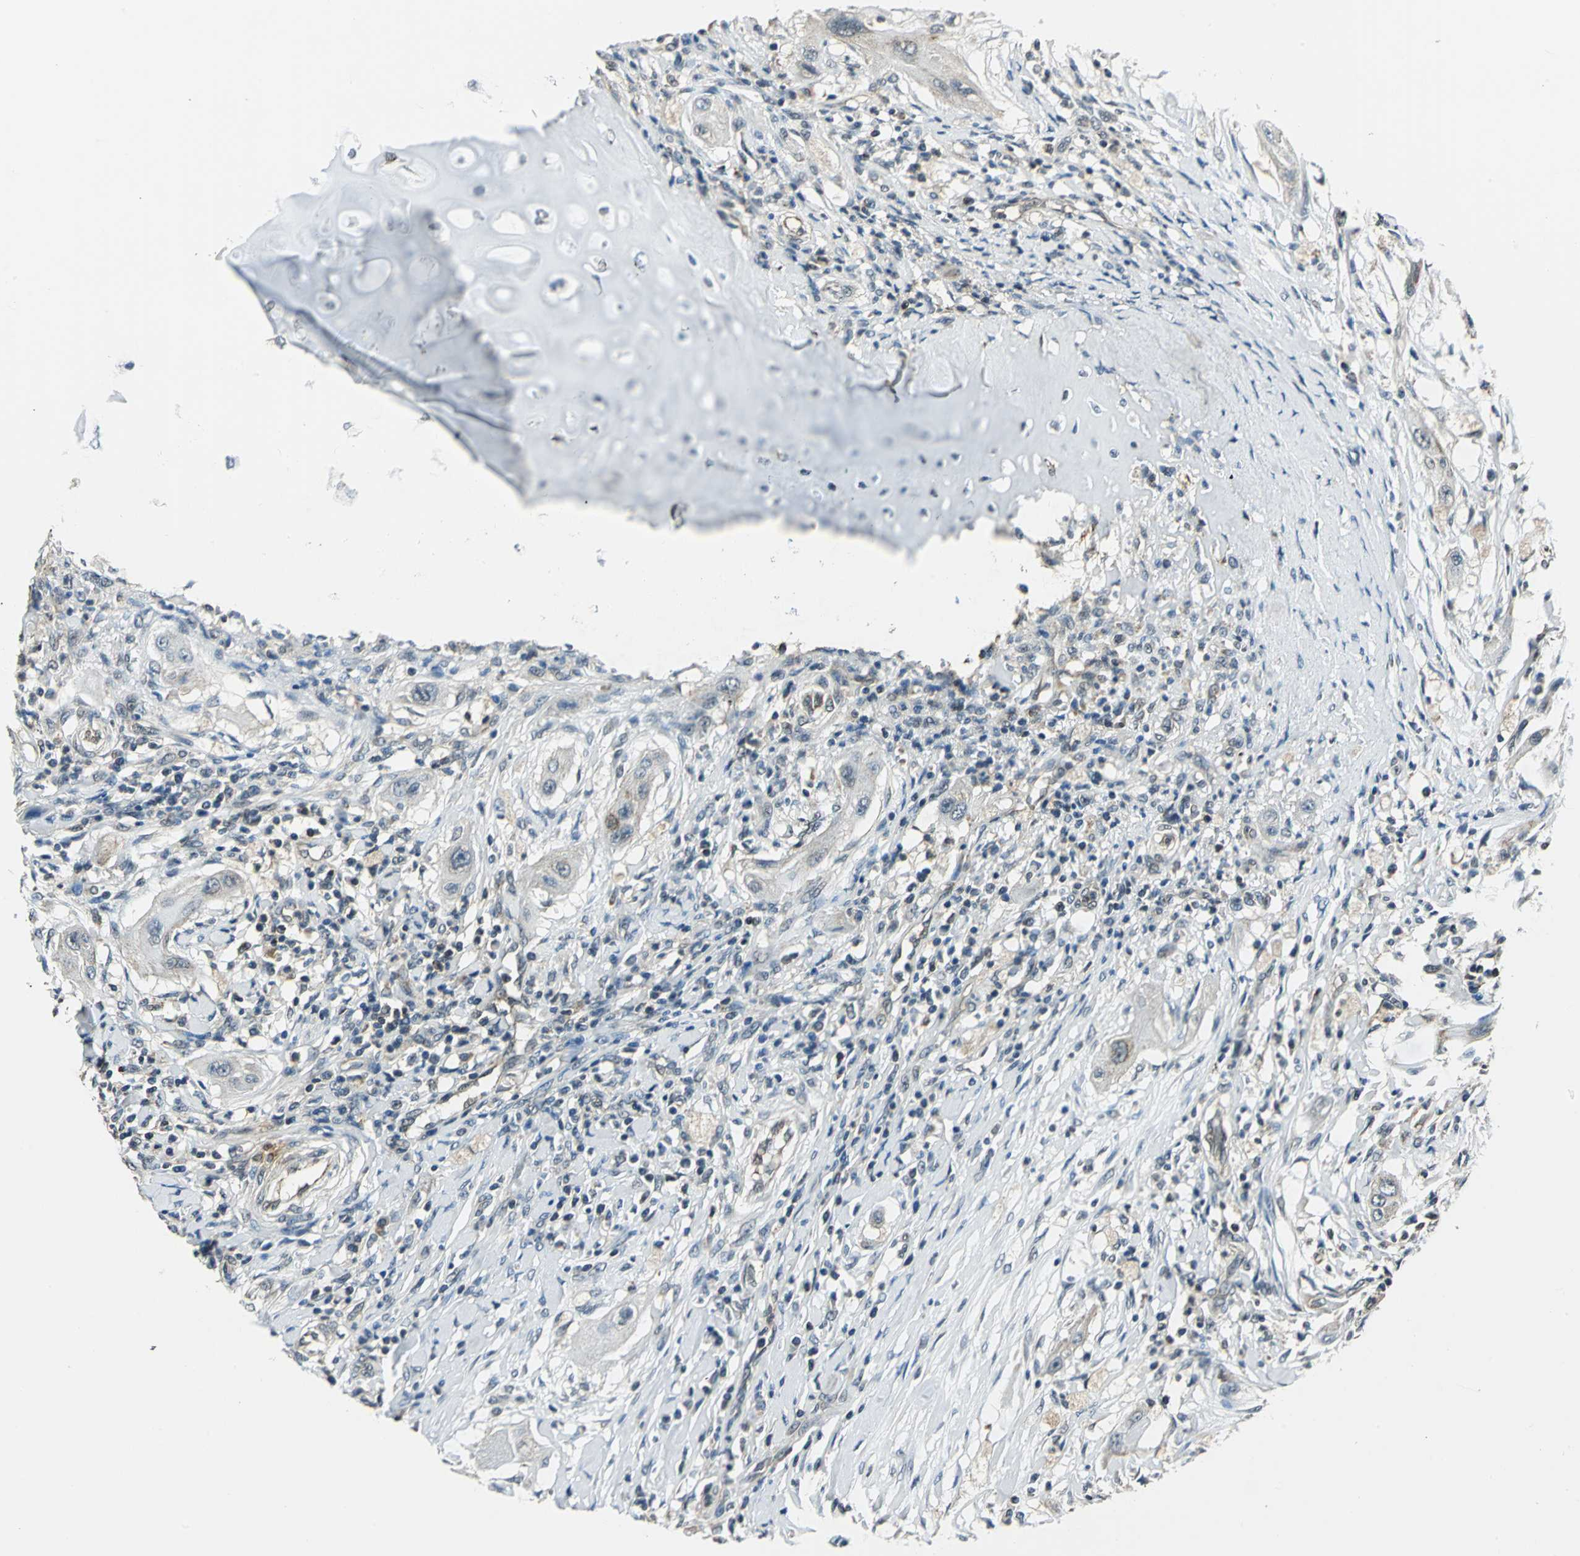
{"staining": {"intensity": "negative", "quantity": "none", "location": "none"}, "tissue": "lung cancer", "cell_type": "Tumor cells", "image_type": "cancer", "snomed": [{"axis": "morphology", "description": "Squamous cell carcinoma, NOS"}, {"axis": "topography", "description": "Lung"}], "caption": "Lung squamous cell carcinoma stained for a protein using immunohistochemistry displays no positivity tumor cells.", "gene": "NUDT2", "patient": {"sex": "female", "age": 47}}